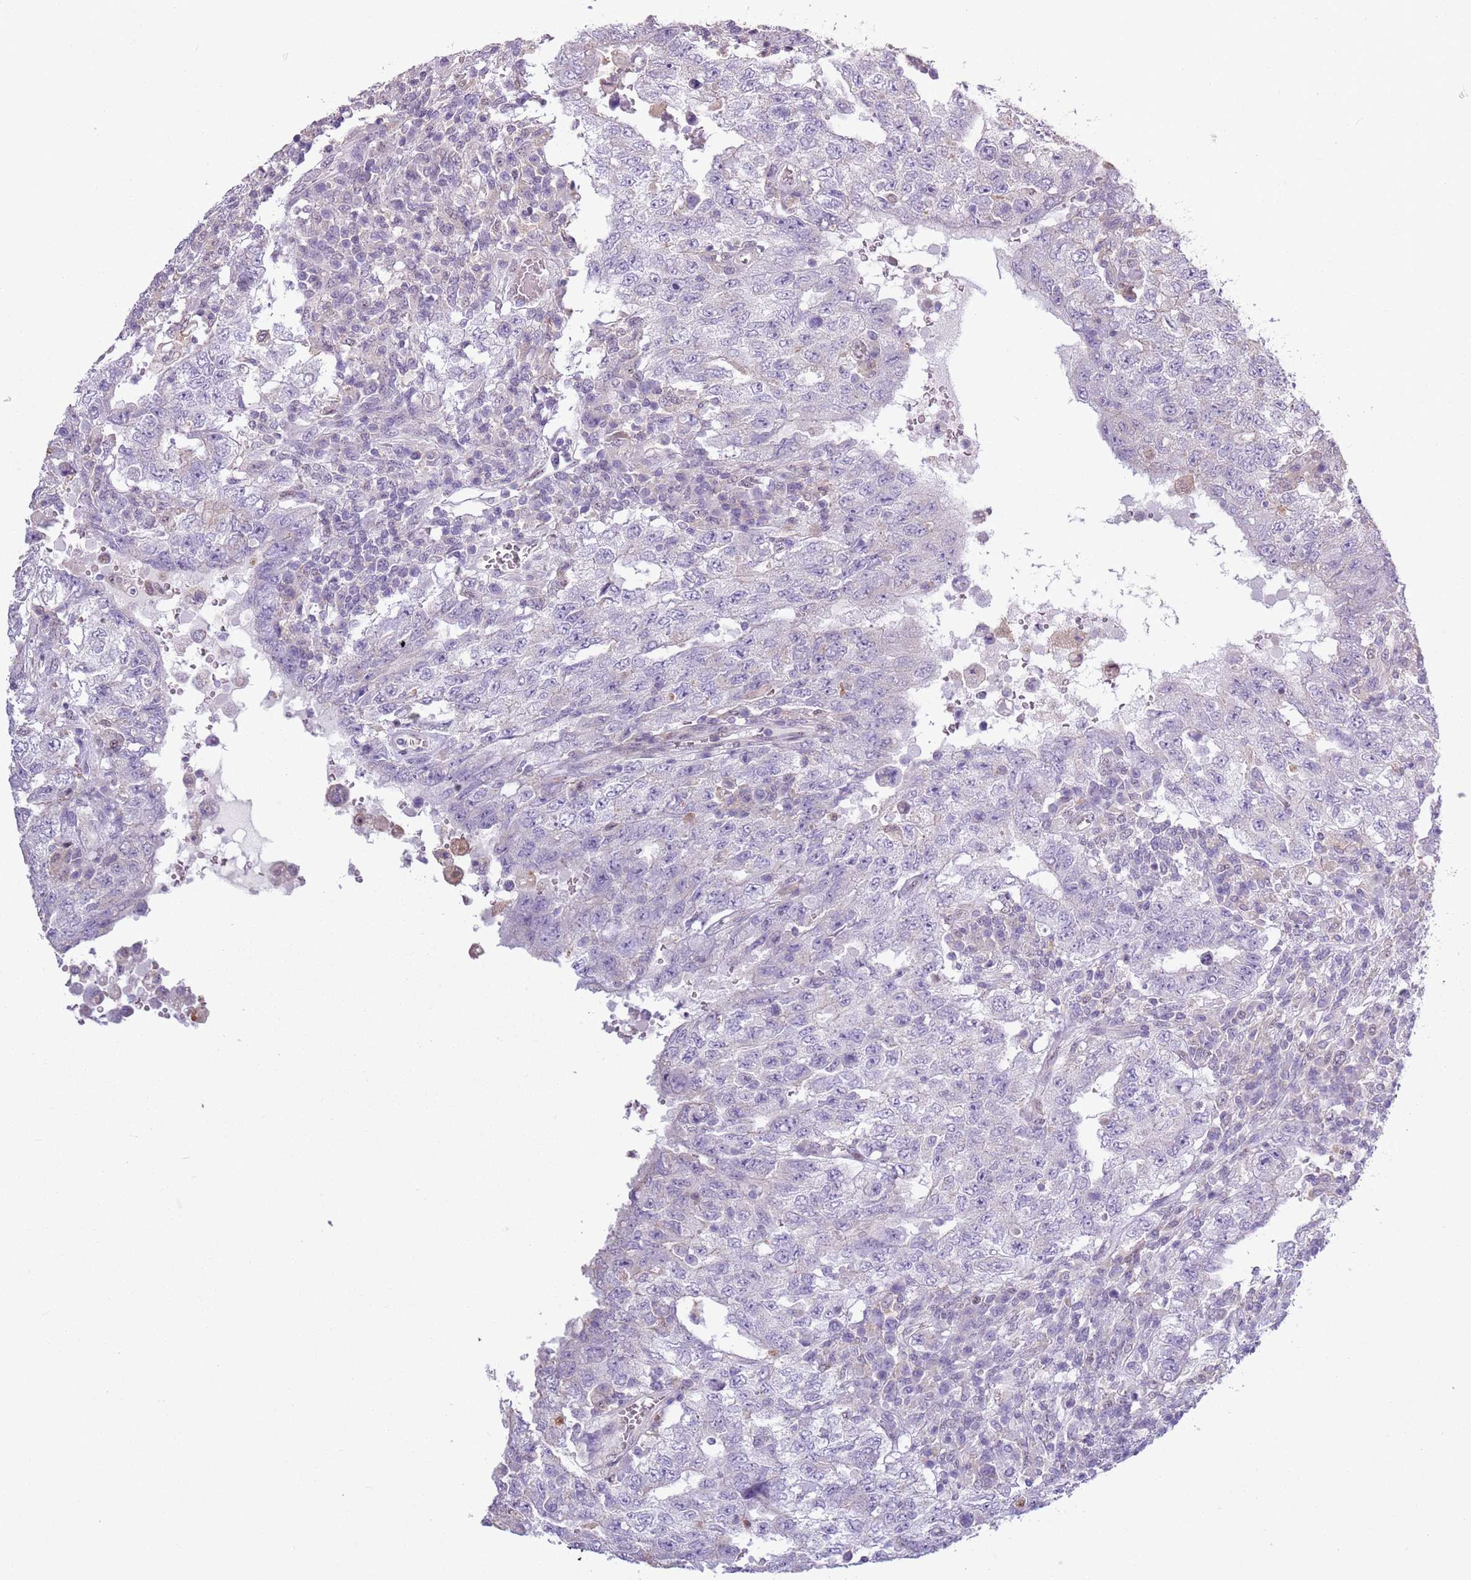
{"staining": {"intensity": "negative", "quantity": "none", "location": "none"}, "tissue": "testis cancer", "cell_type": "Tumor cells", "image_type": "cancer", "snomed": [{"axis": "morphology", "description": "Carcinoma, Embryonal, NOS"}, {"axis": "topography", "description": "Testis"}], "caption": "Tumor cells are negative for protein expression in human embryonal carcinoma (testis).", "gene": "CAPN9", "patient": {"sex": "male", "age": 26}}